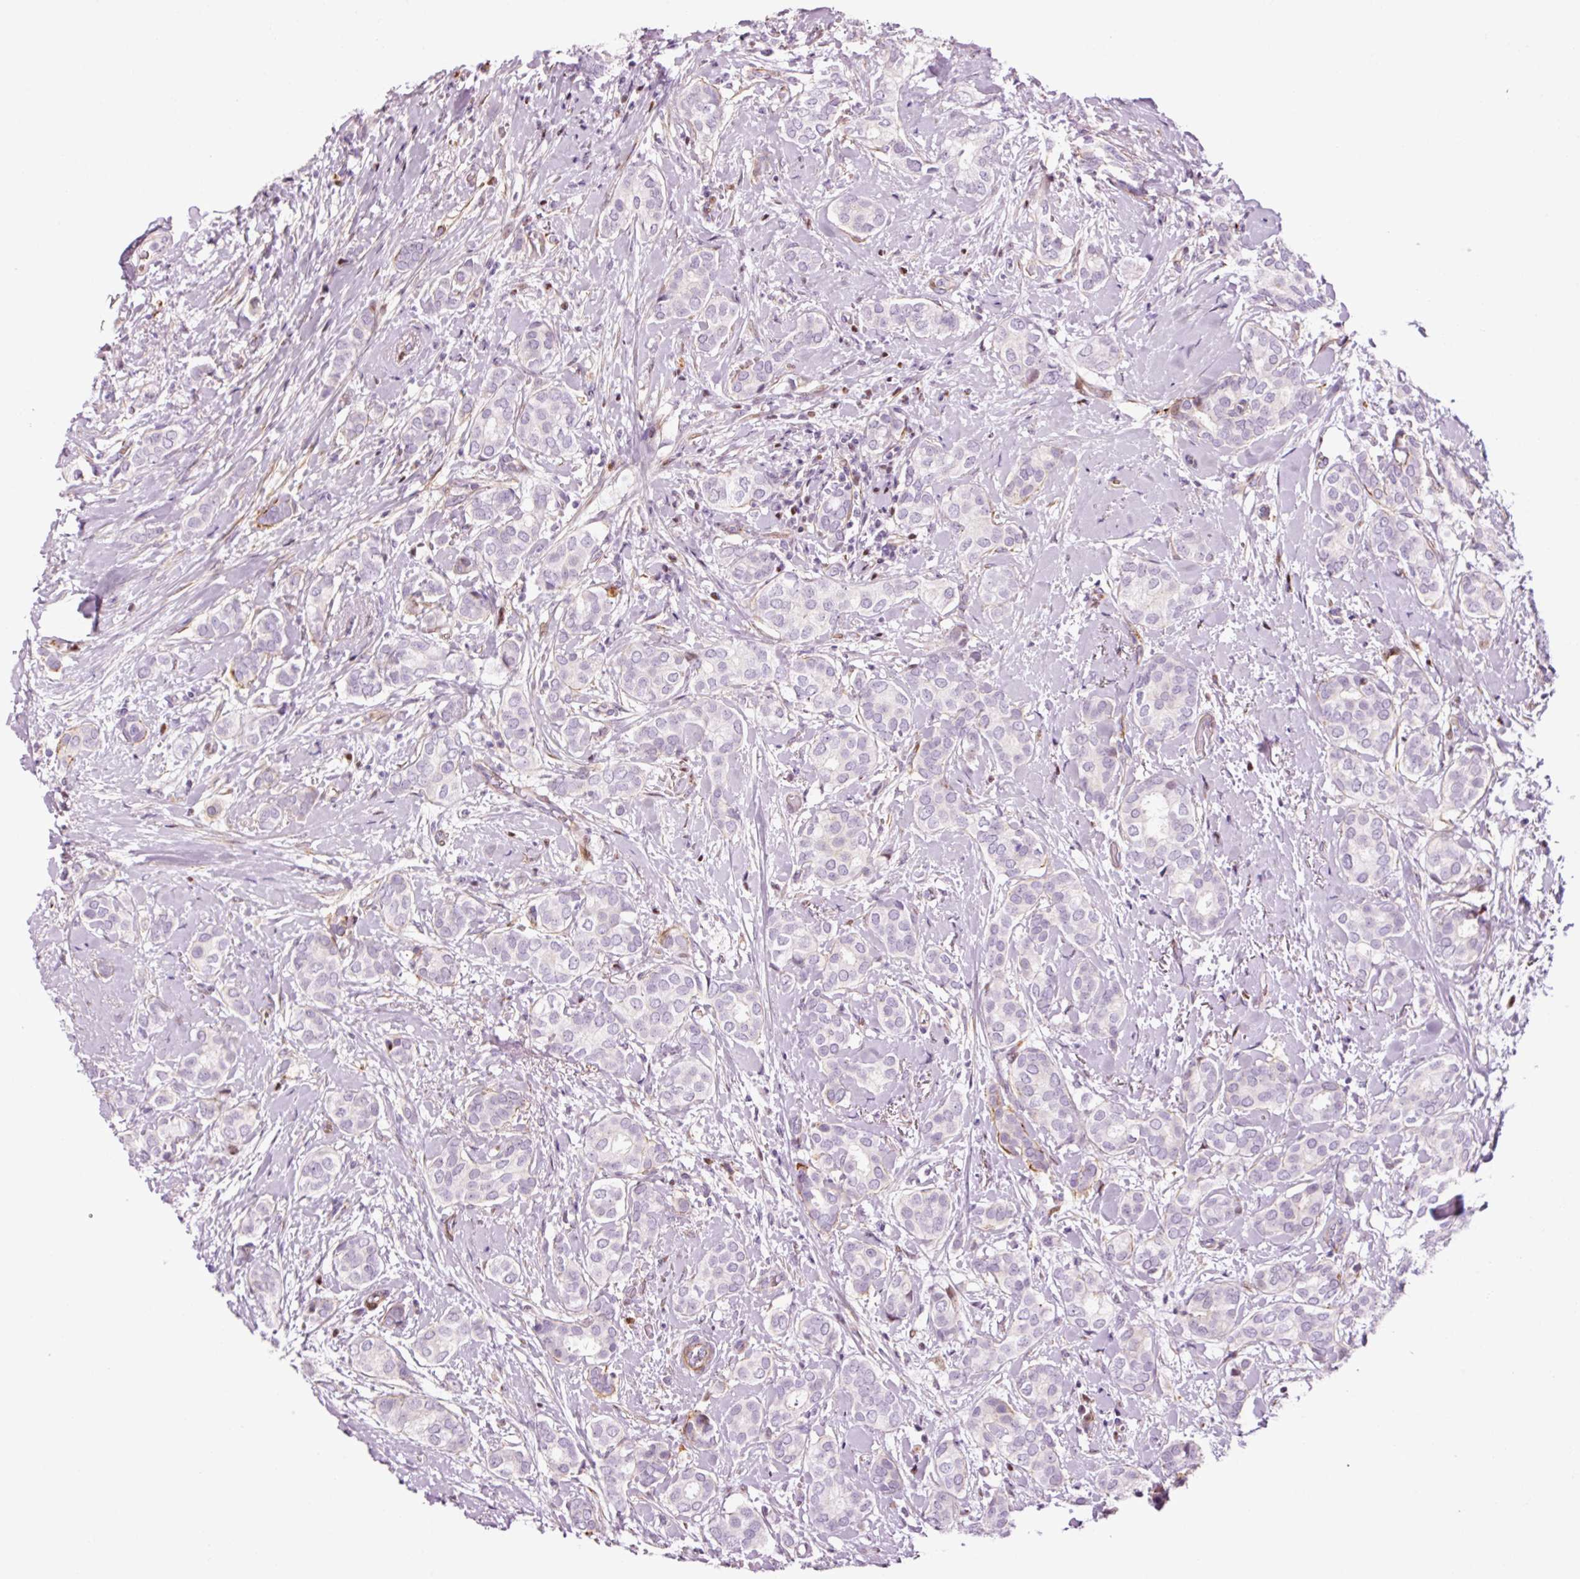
{"staining": {"intensity": "negative", "quantity": "none", "location": "none"}, "tissue": "breast cancer", "cell_type": "Tumor cells", "image_type": "cancer", "snomed": [{"axis": "morphology", "description": "Duct carcinoma"}, {"axis": "topography", "description": "Breast"}], "caption": "Human infiltrating ductal carcinoma (breast) stained for a protein using IHC reveals no expression in tumor cells.", "gene": "ANKRD20A1", "patient": {"sex": "female", "age": 73}}